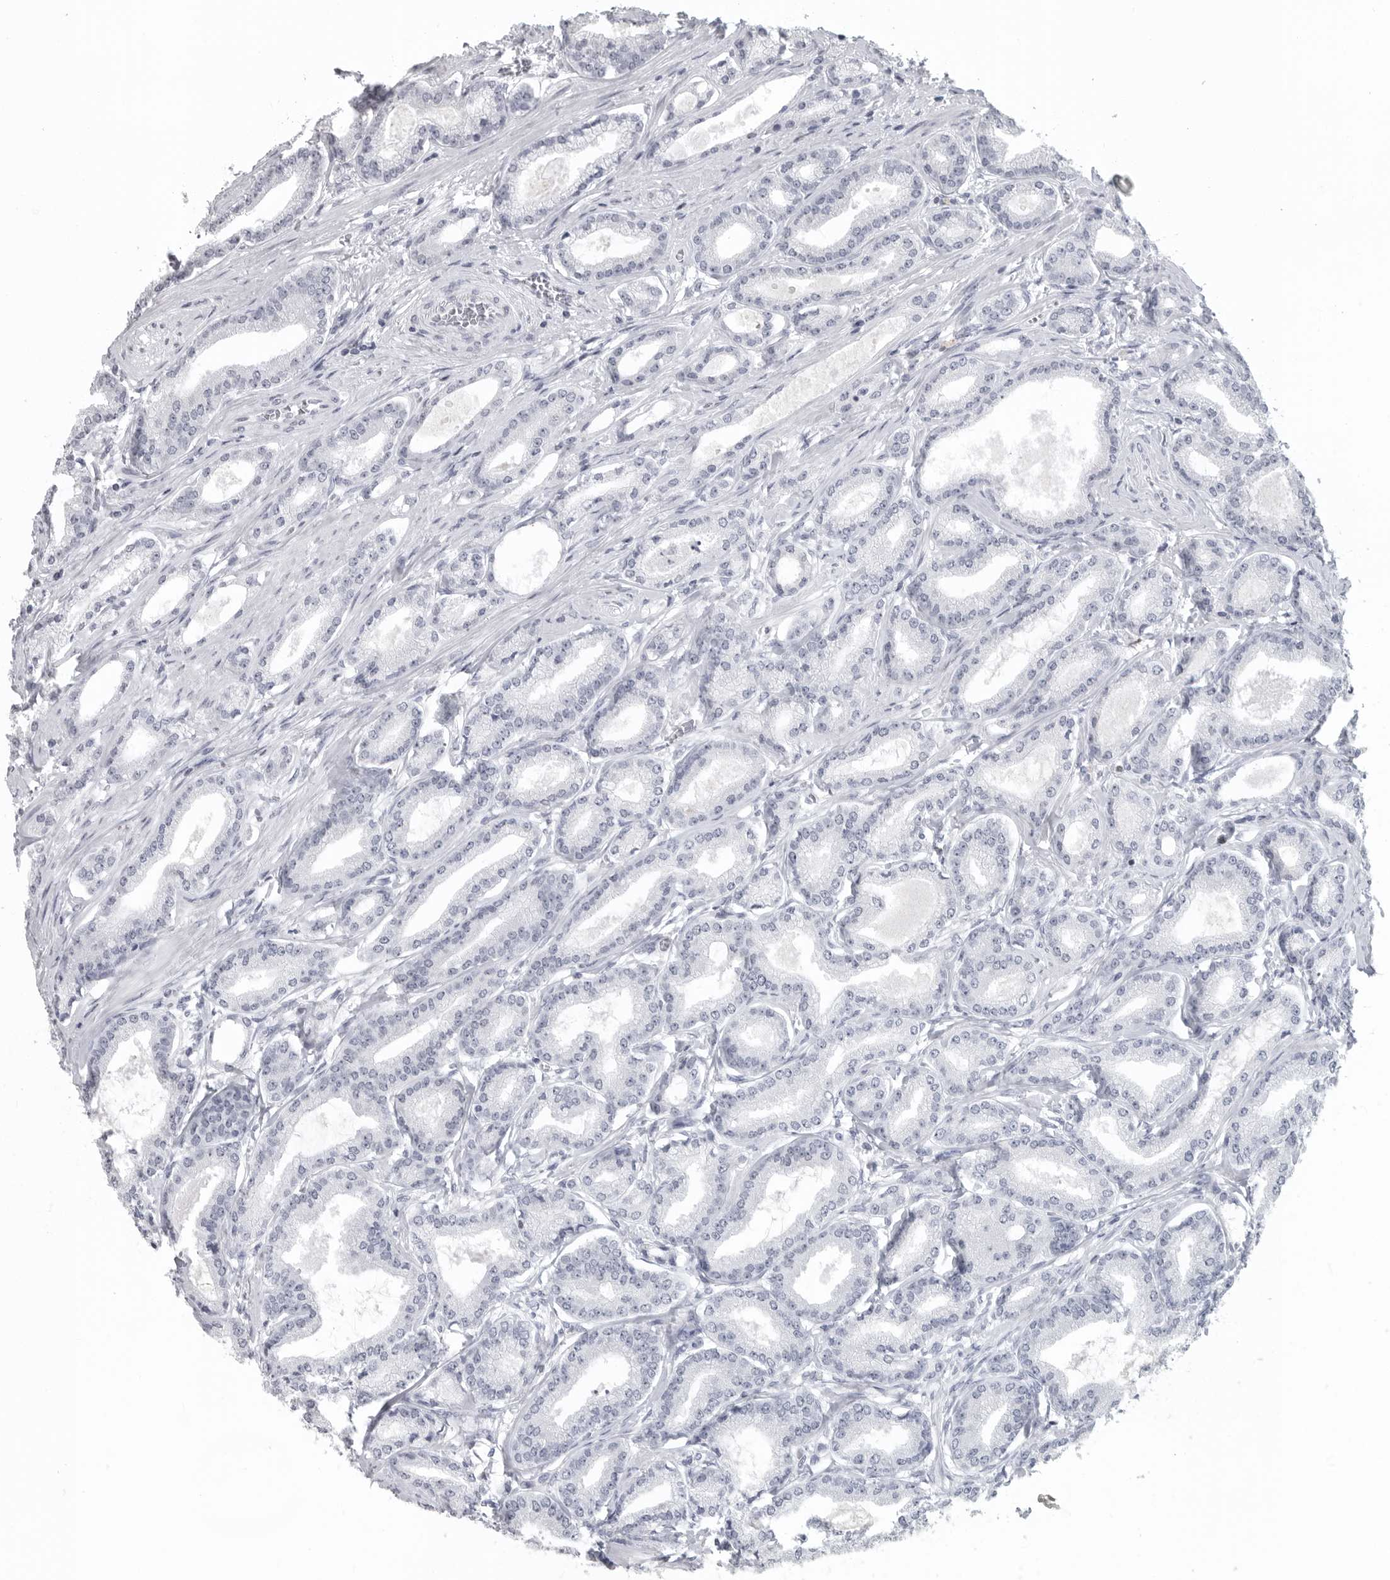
{"staining": {"intensity": "negative", "quantity": "none", "location": "none"}, "tissue": "prostate cancer", "cell_type": "Tumor cells", "image_type": "cancer", "snomed": [{"axis": "morphology", "description": "Adenocarcinoma, Low grade"}, {"axis": "topography", "description": "Prostate"}], "caption": "Micrograph shows no protein positivity in tumor cells of prostate adenocarcinoma (low-grade) tissue.", "gene": "SATB2", "patient": {"sex": "male", "age": 60}}